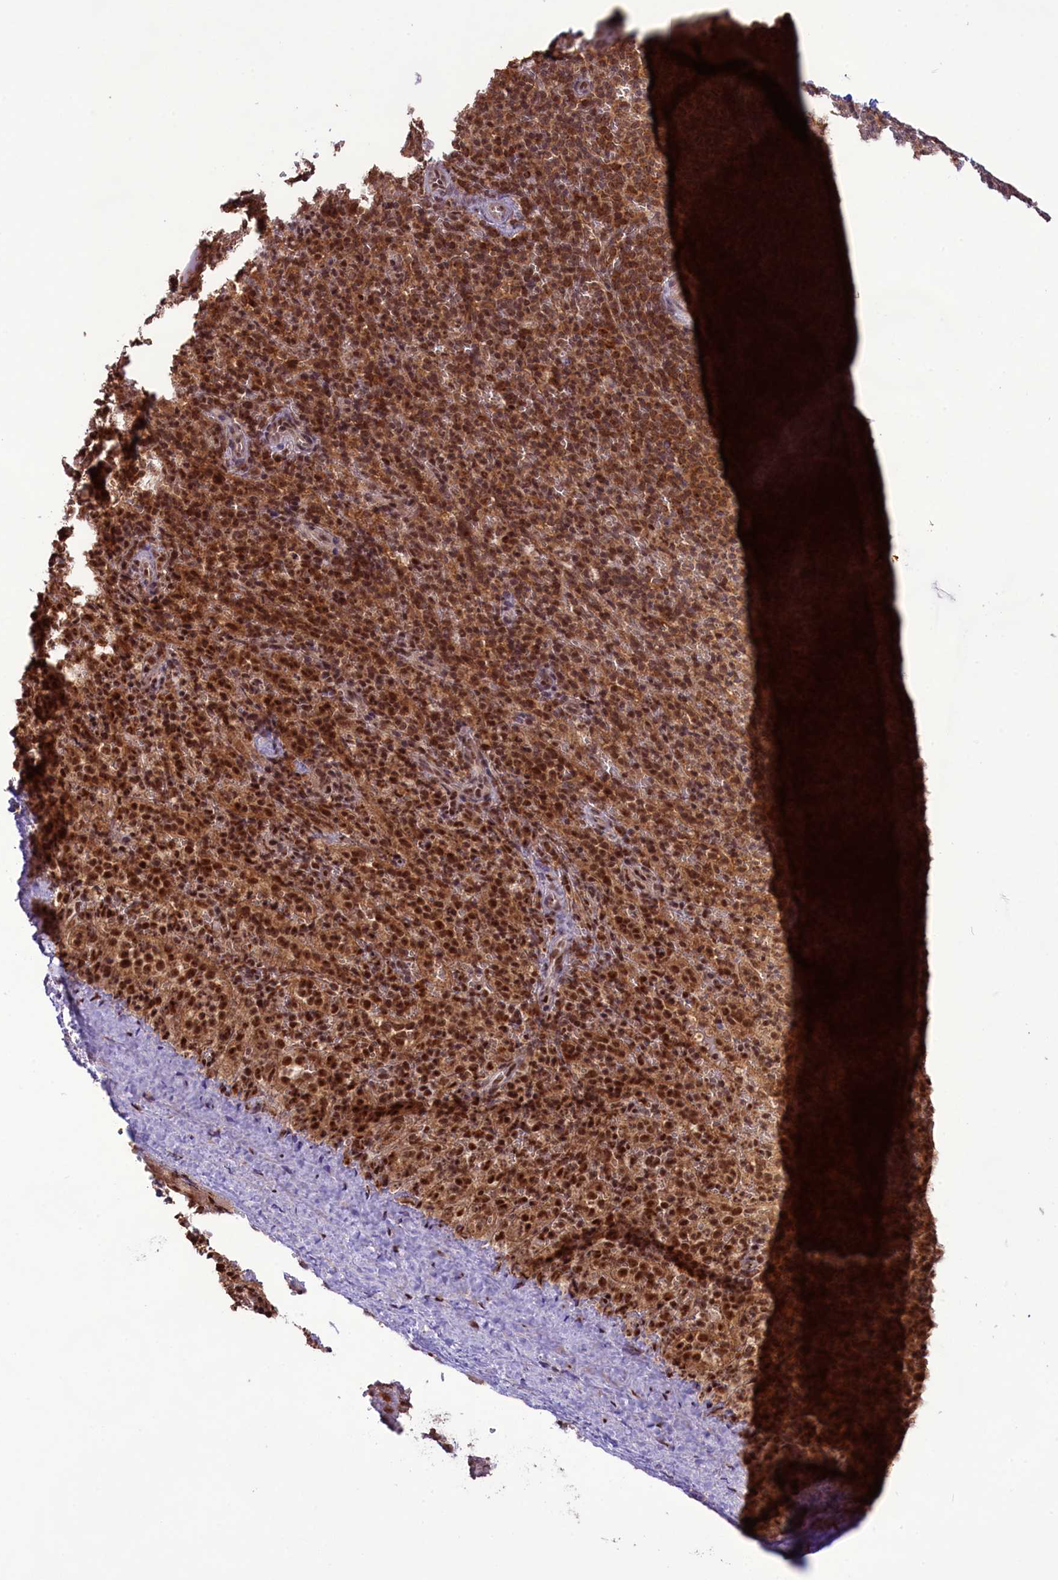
{"staining": {"intensity": "moderate", "quantity": "25%-75%", "location": "cytoplasmic/membranous,nuclear"}, "tissue": "spleen", "cell_type": "Cells in red pulp", "image_type": "normal", "snomed": [{"axis": "morphology", "description": "Normal tissue, NOS"}, {"axis": "topography", "description": "Spleen"}], "caption": "Protein staining of normal spleen reveals moderate cytoplasmic/membranous,nuclear staining in about 25%-75% of cells in red pulp. Nuclei are stained in blue.", "gene": "CARD8", "patient": {"sex": "female", "age": 21}}